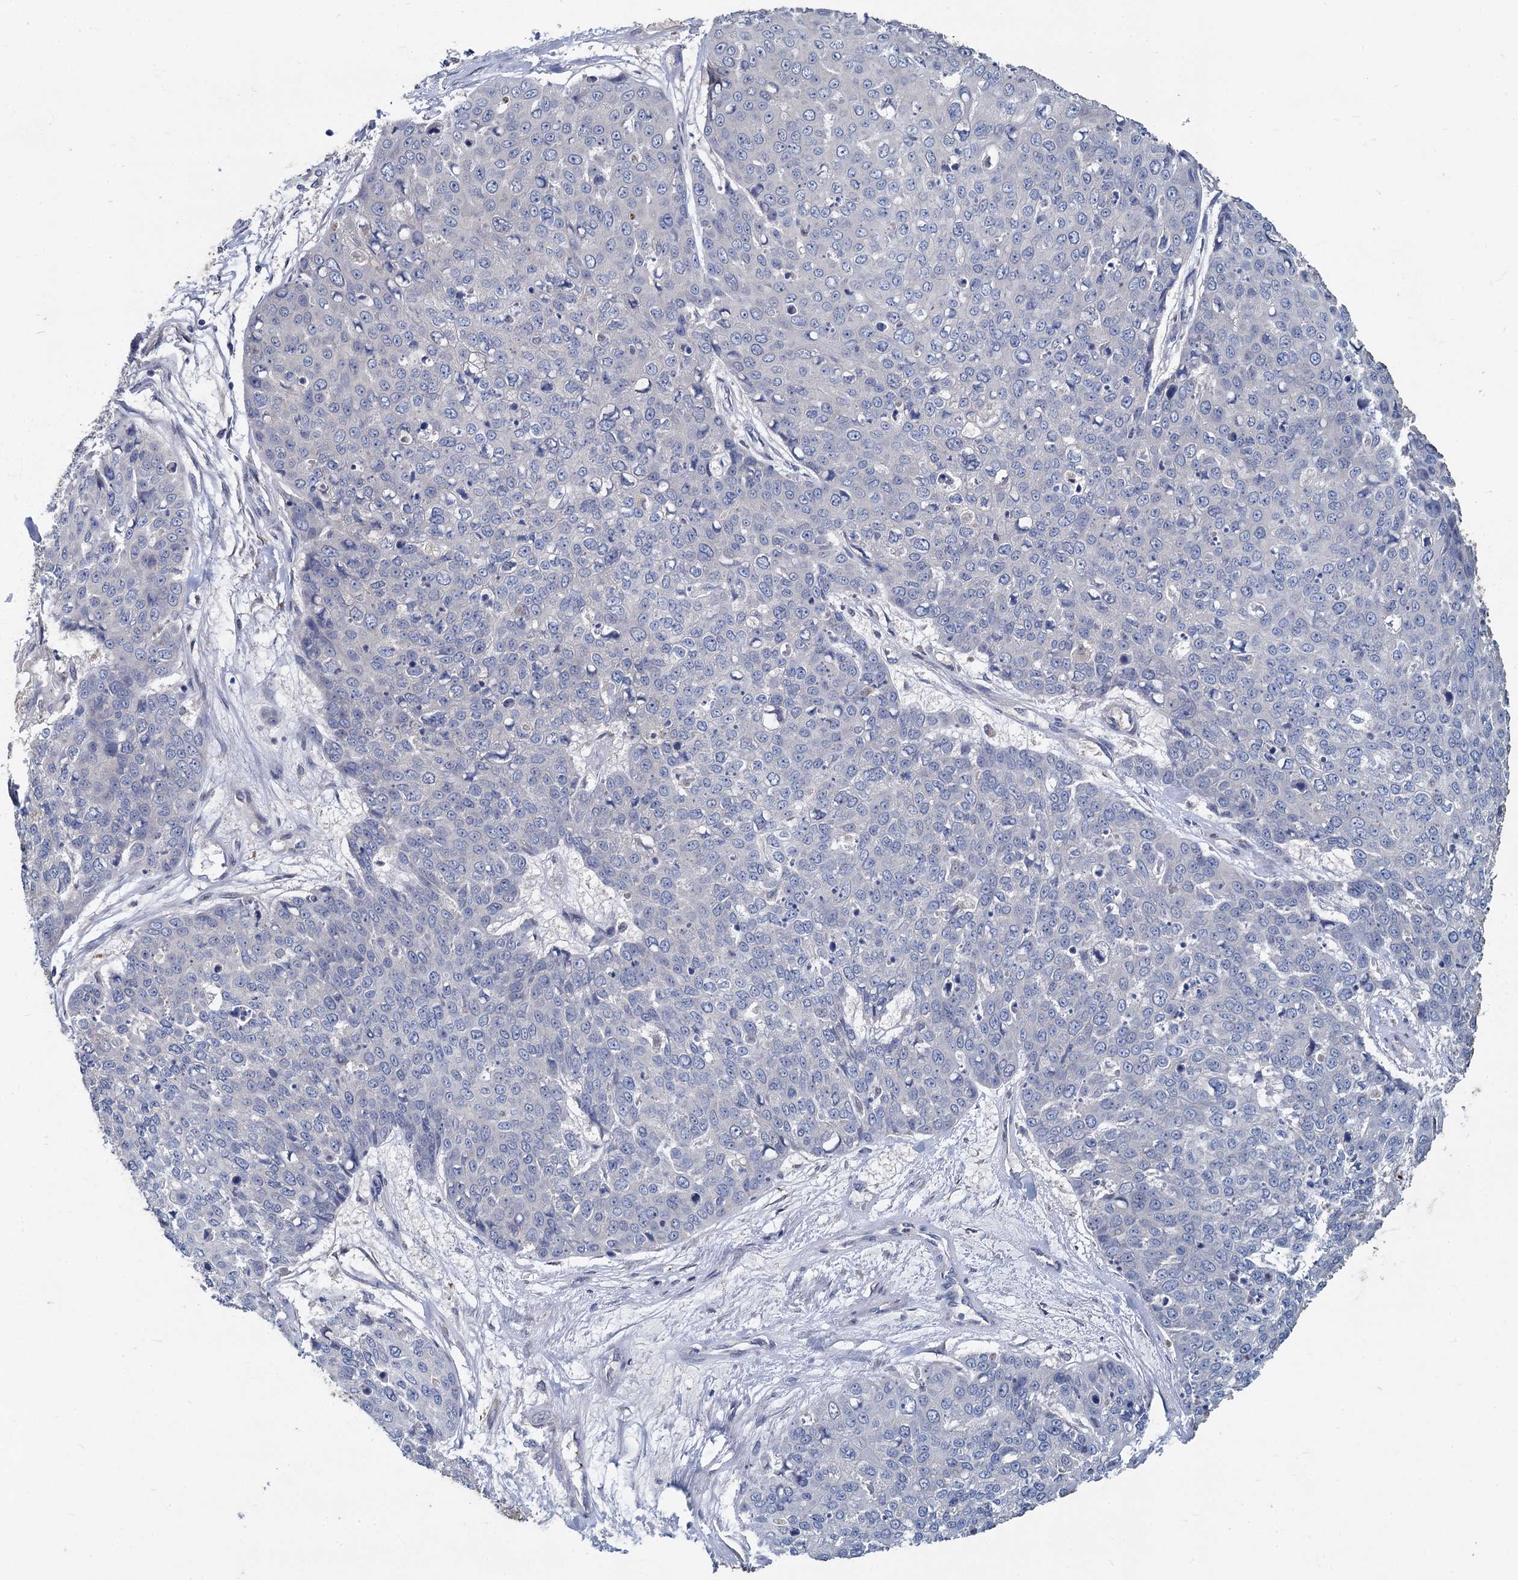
{"staining": {"intensity": "negative", "quantity": "none", "location": "none"}, "tissue": "skin cancer", "cell_type": "Tumor cells", "image_type": "cancer", "snomed": [{"axis": "morphology", "description": "Squamous cell carcinoma, NOS"}, {"axis": "topography", "description": "Skin"}], "caption": "Immunohistochemical staining of human squamous cell carcinoma (skin) displays no significant positivity in tumor cells.", "gene": "TCTN2", "patient": {"sex": "male", "age": 71}}